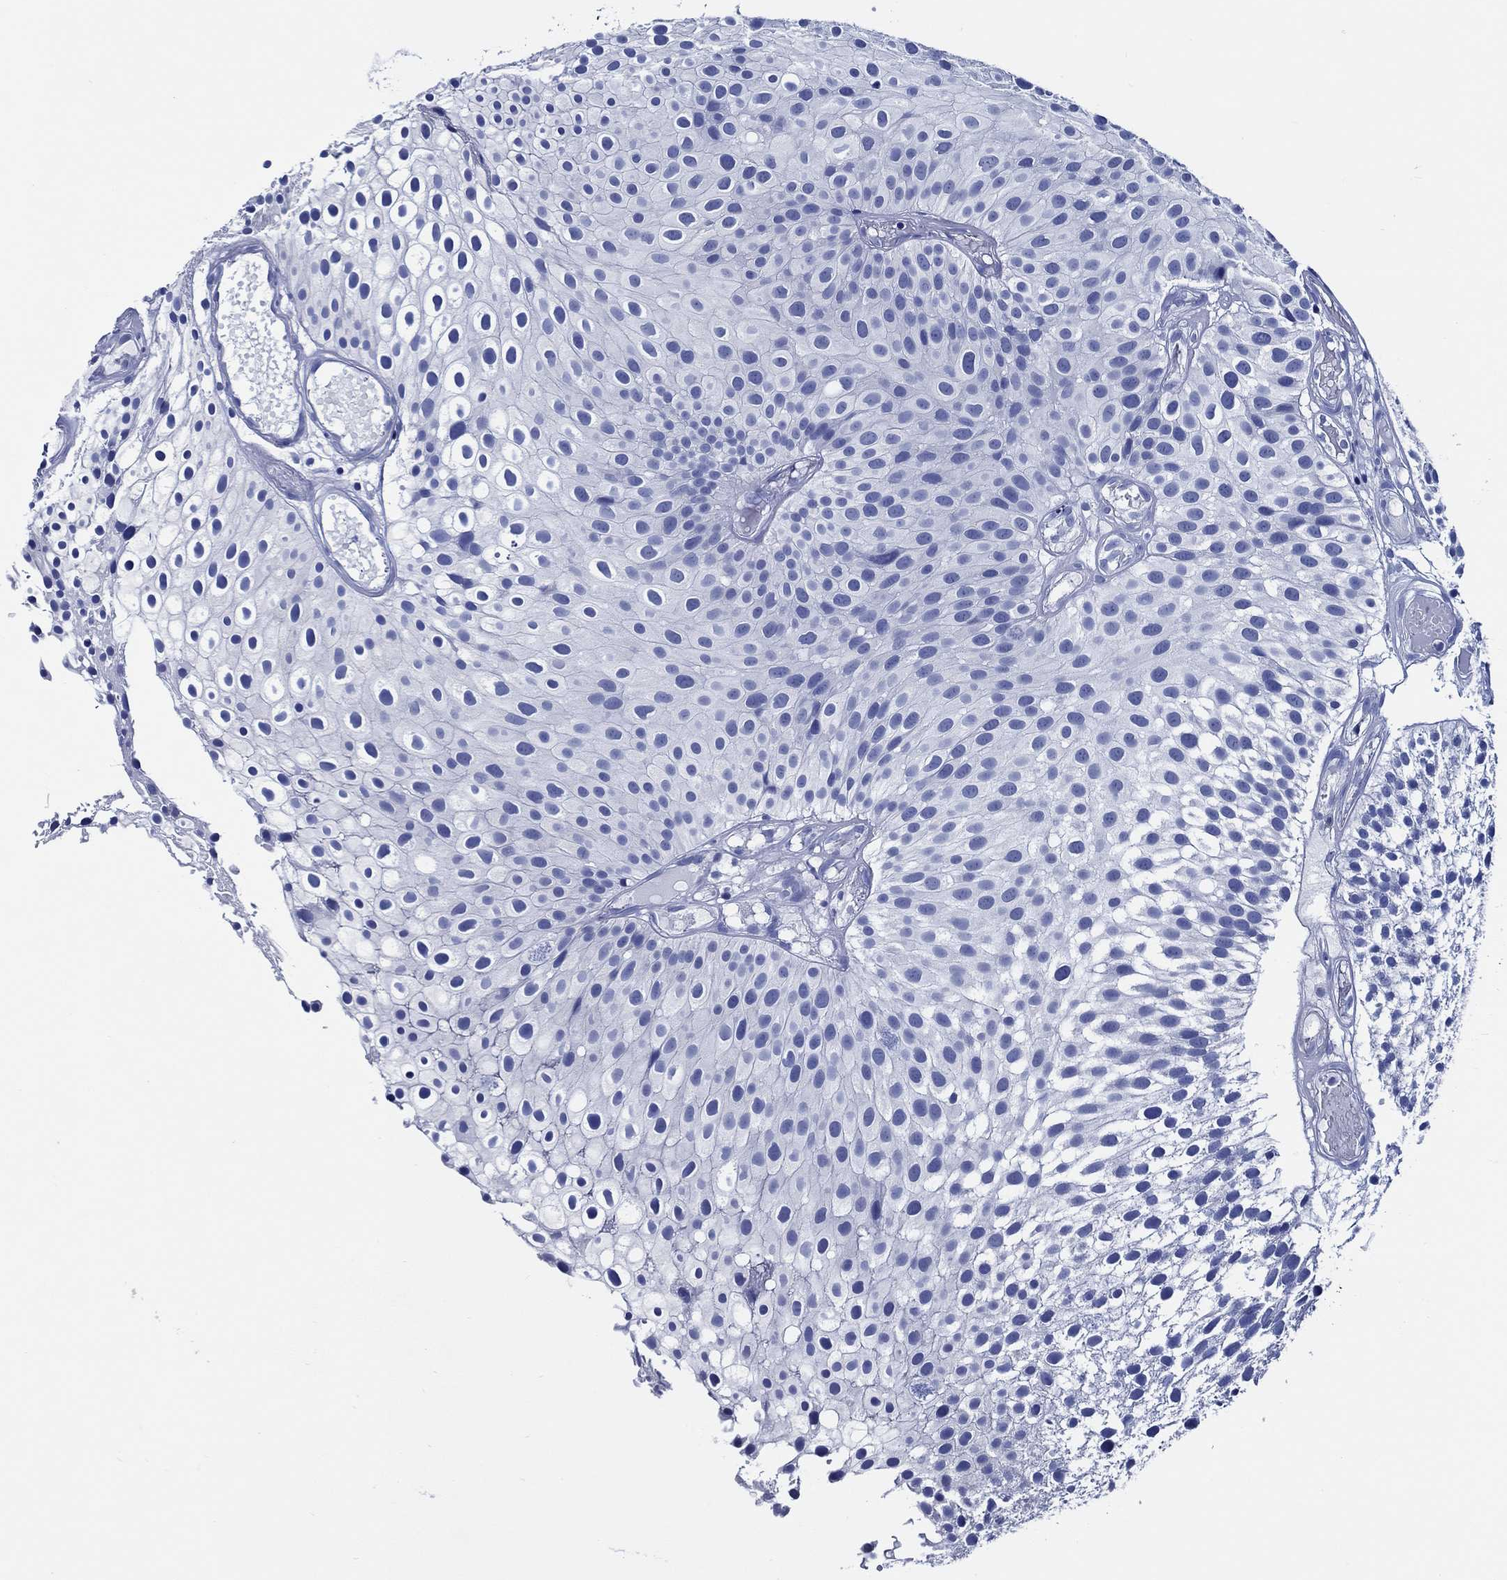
{"staining": {"intensity": "negative", "quantity": "none", "location": "none"}, "tissue": "urothelial cancer", "cell_type": "Tumor cells", "image_type": "cancer", "snomed": [{"axis": "morphology", "description": "Urothelial carcinoma, Low grade"}, {"axis": "topography", "description": "Urinary bladder"}], "caption": "High power microscopy image of an immunohistochemistry (IHC) micrograph of urothelial carcinoma (low-grade), revealing no significant staining in tumor cells.", "gene": "WDR62", "patient": {"sex": "male", "age": 79}}